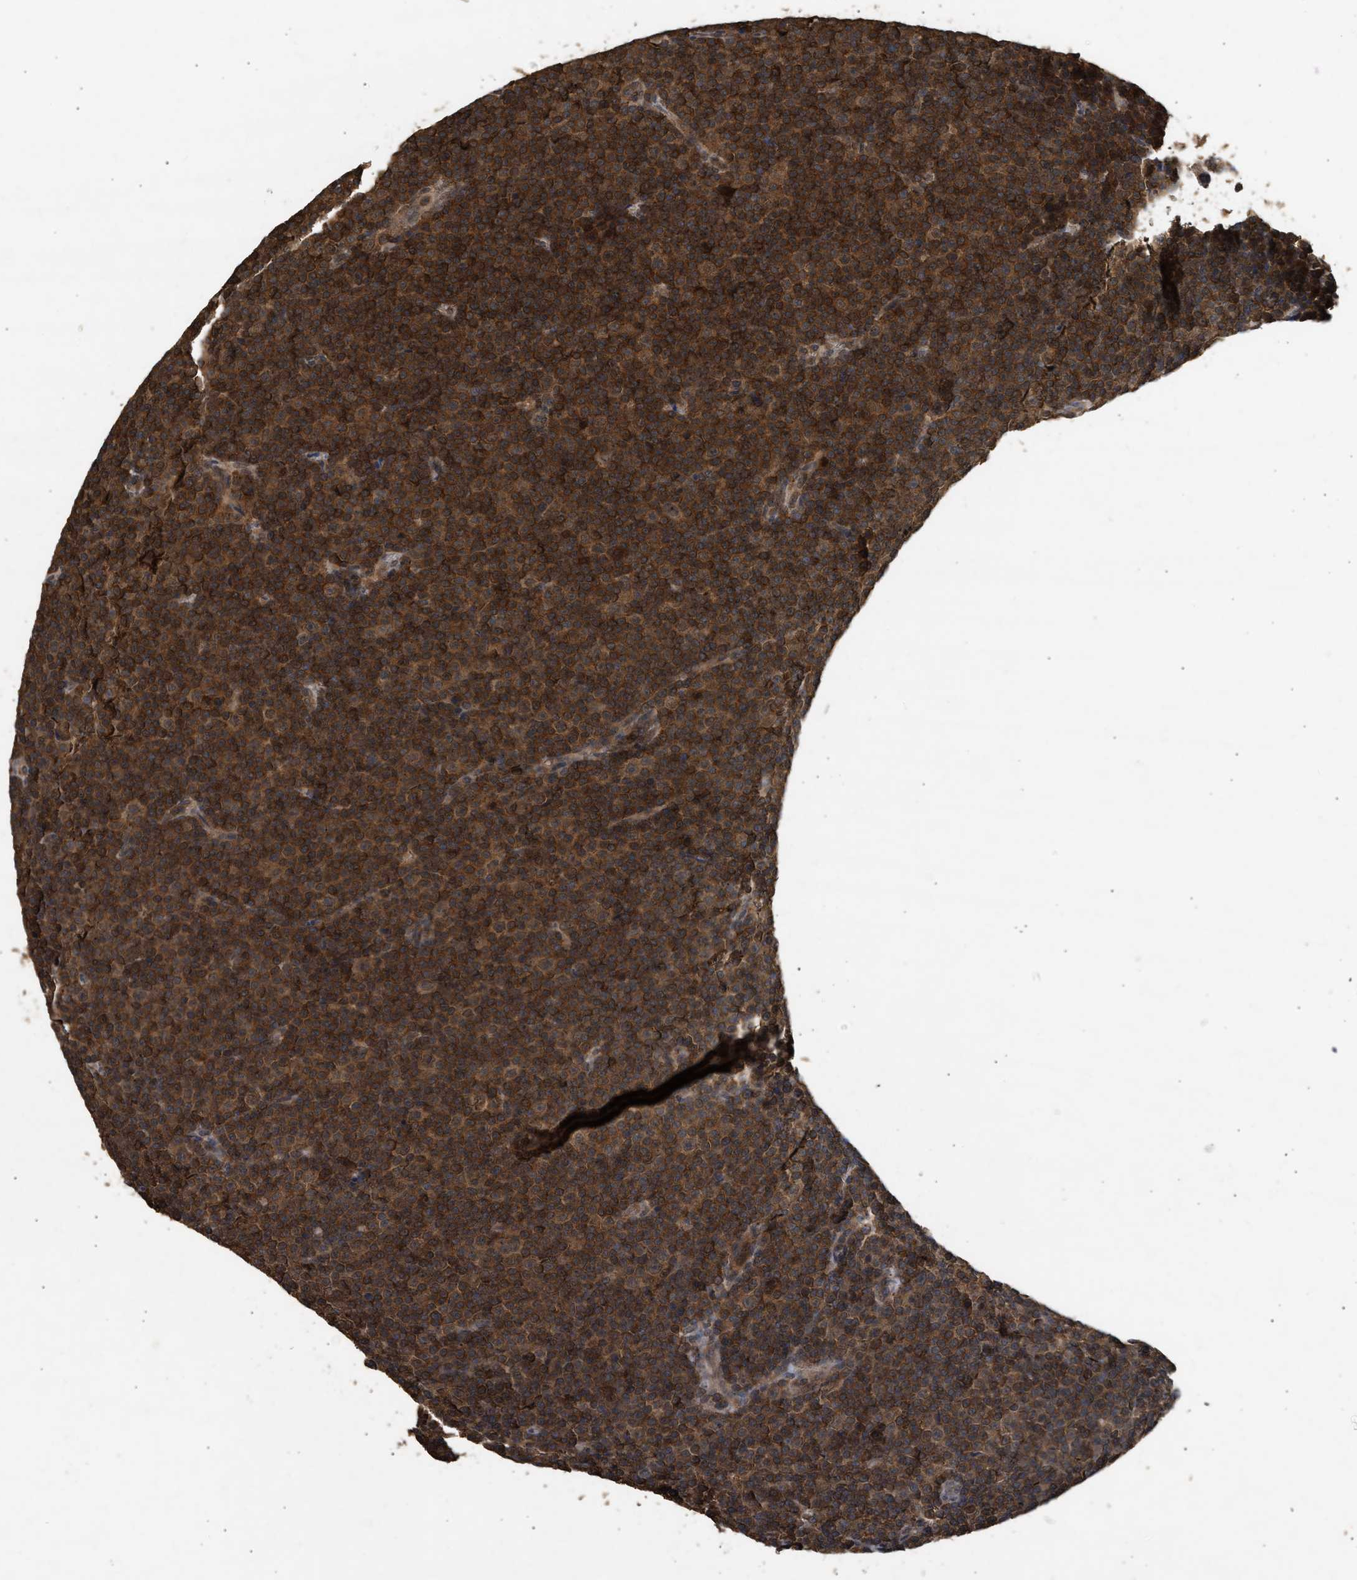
{"staining": {"intensity": "strong", "quantity": ">75%", "location": "cytoplasmic/membranous,nuclear"}, "tissue": "lymphoma", "cell_type": "Tumor cells", "image_type": "cancer", "snomed": [{"axis": "morphology", "description": "Malignant lymphoma, non-Hodgkin's type, Low grade"}, {"axis": "topography", "description": "Lymph node"}], "caption": "Immunohistochemistry of human lymphoma reveals high levels of strong cytoplasmic/membranous and nuclear expression in about >75% of tumor cells.", "gene": "FITM1", "patient": {"sex": "female", "age": 67}}